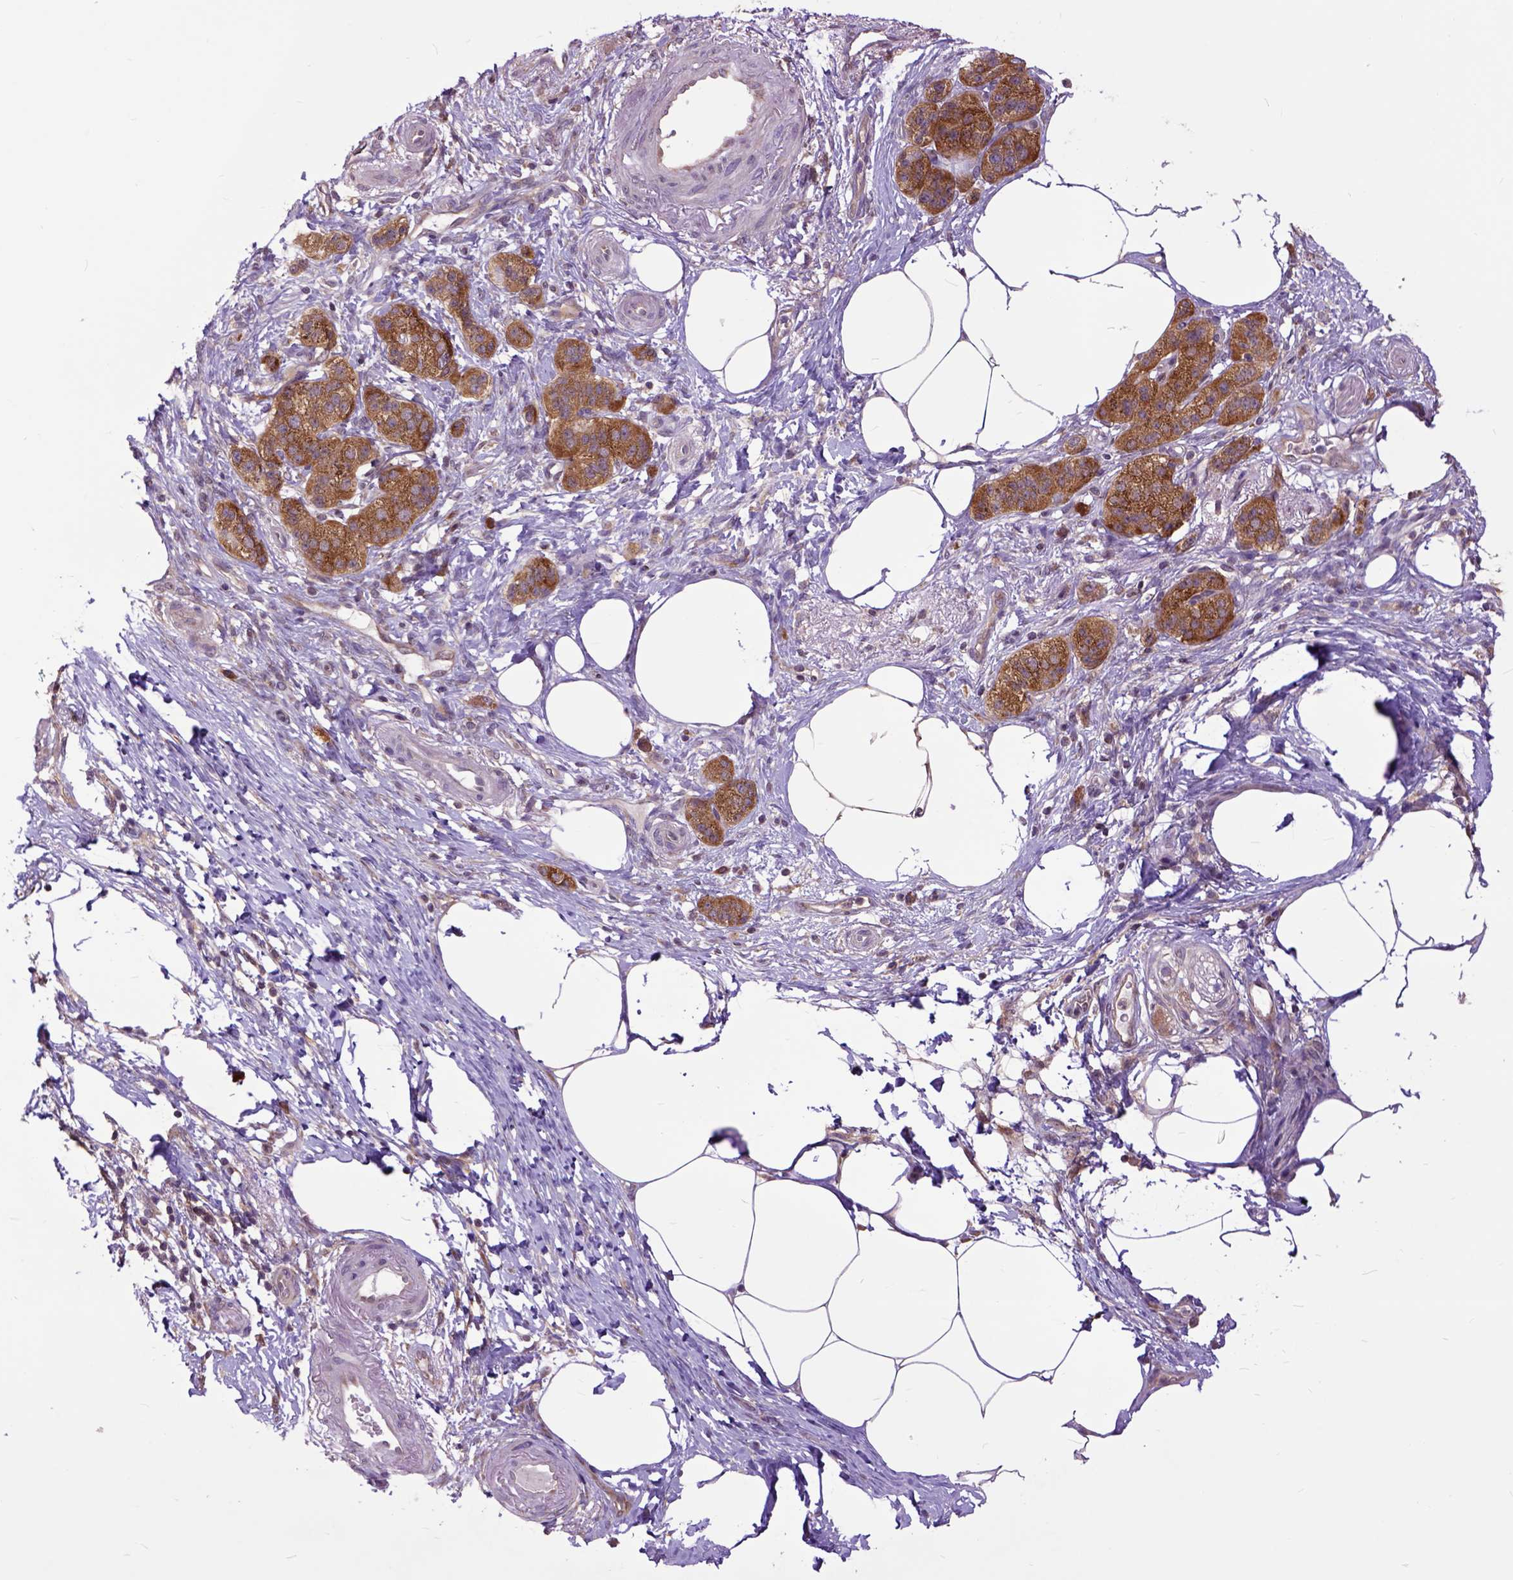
{"staining": {"intensity": "strong", "quantity": ">75%", "location": "cytoplasmic/membranous"}, "tissue": "pancreatic cancer", "cell_type": "Tumor cells", "image_type": "cancer", "snomed": [{"axis": "morphology", "description": "Adenocarcinoma, NOS"}, {"axis": "topography", "description": "Pancreas"}], "caption": "The immunohistochemical stain shows strong cytoplasmic/membranous staining in tumor cells of pancreatic cancer tissue.", "gene": "ARL1", "patient": {"sex": "female", "age": 72}}